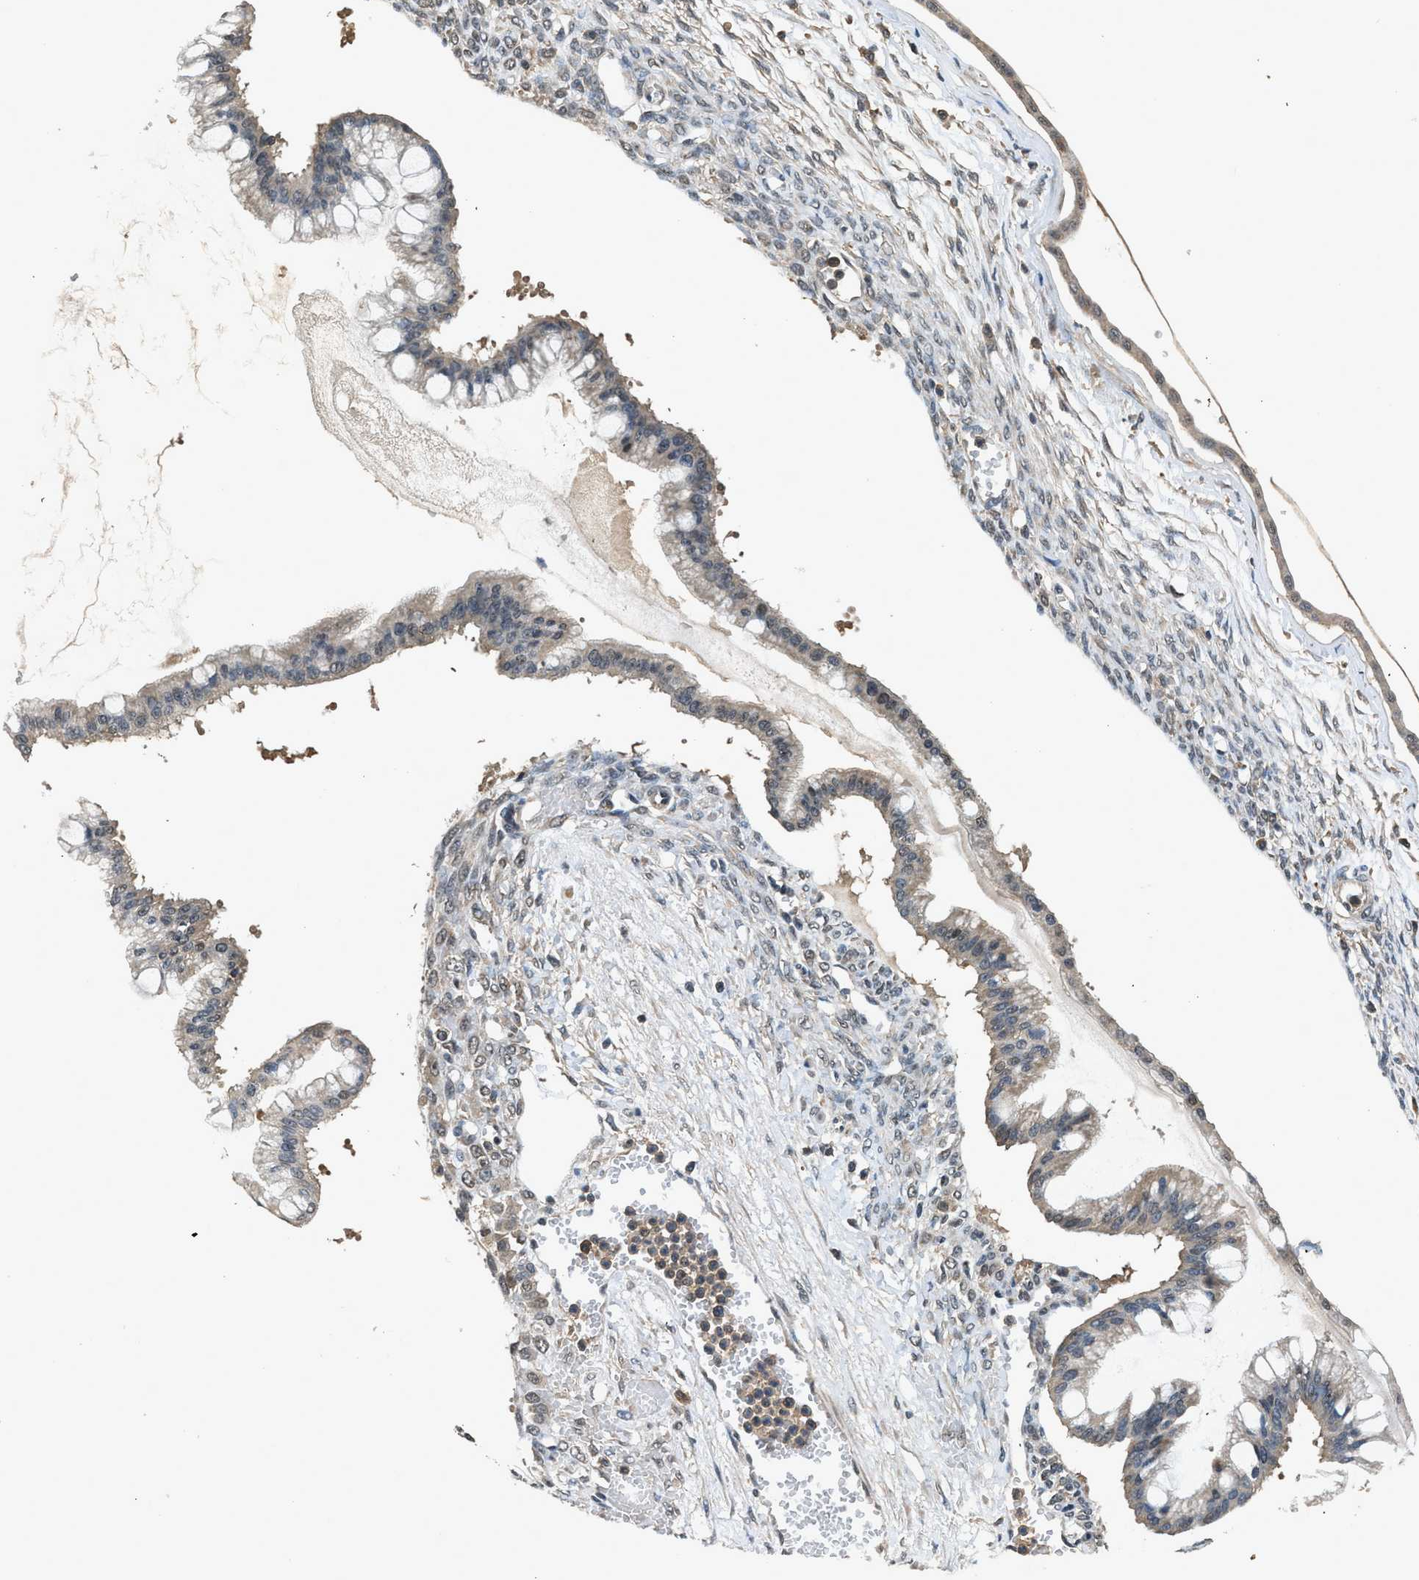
{"staining": {"intensity": "weak", "quantity": "25%-75%", "location": "cytoplasmic/membranous"}, "tissue": "ovarian cancer", "cell_type": "Tumor cells", "image_type": "cancer", "snomed": [{"axis": "morphology", "description": "Cystadenocarcinoma, mucinous, NOS"}, {"axis": "topography", "description": "Ovary"}], "caption": "Ovarian cancer stained with a brown dye shows weak cytoplasmic/membranous positive positivity in about 25%-75% of tumor cells.", "gene": "SLC15A4", "patient": {"sex": "female", "age": 73}}